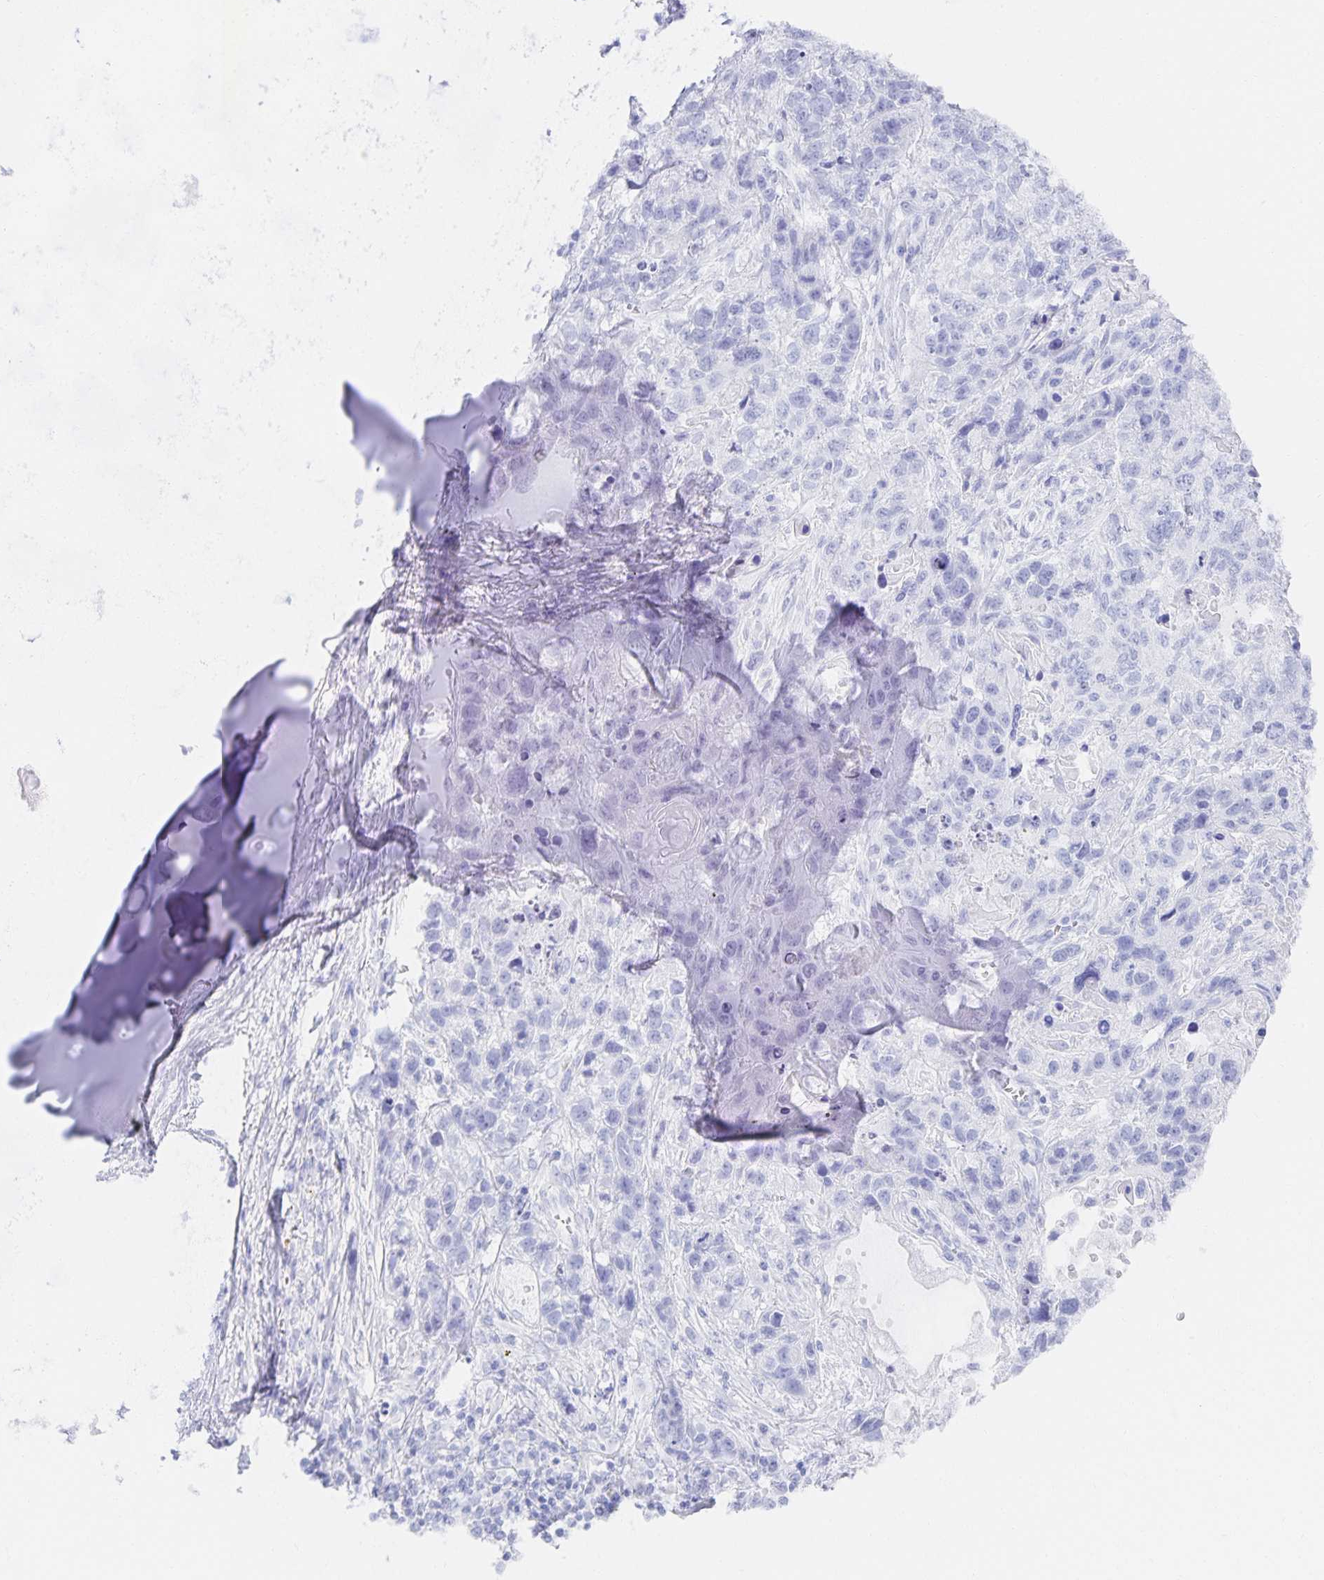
{"staining": {"intensity": "negative", "quantity": "none", "location": "none"}, "tissue": "lung cancer", "cell_type": "Tumor cells", "image_type": "cancer", "snomed": [{"axis": "morphology", "description": "Squamous cell carcinoma, NOS"}, {"axis": "topography", "description": "Lung"}], "caption": "Micrograph shows no significant protein expression in tumor cells of squamous cell carcinoma (lung).", "gene": "SNTN", "patient": {"sex": "male", "age": 74}}